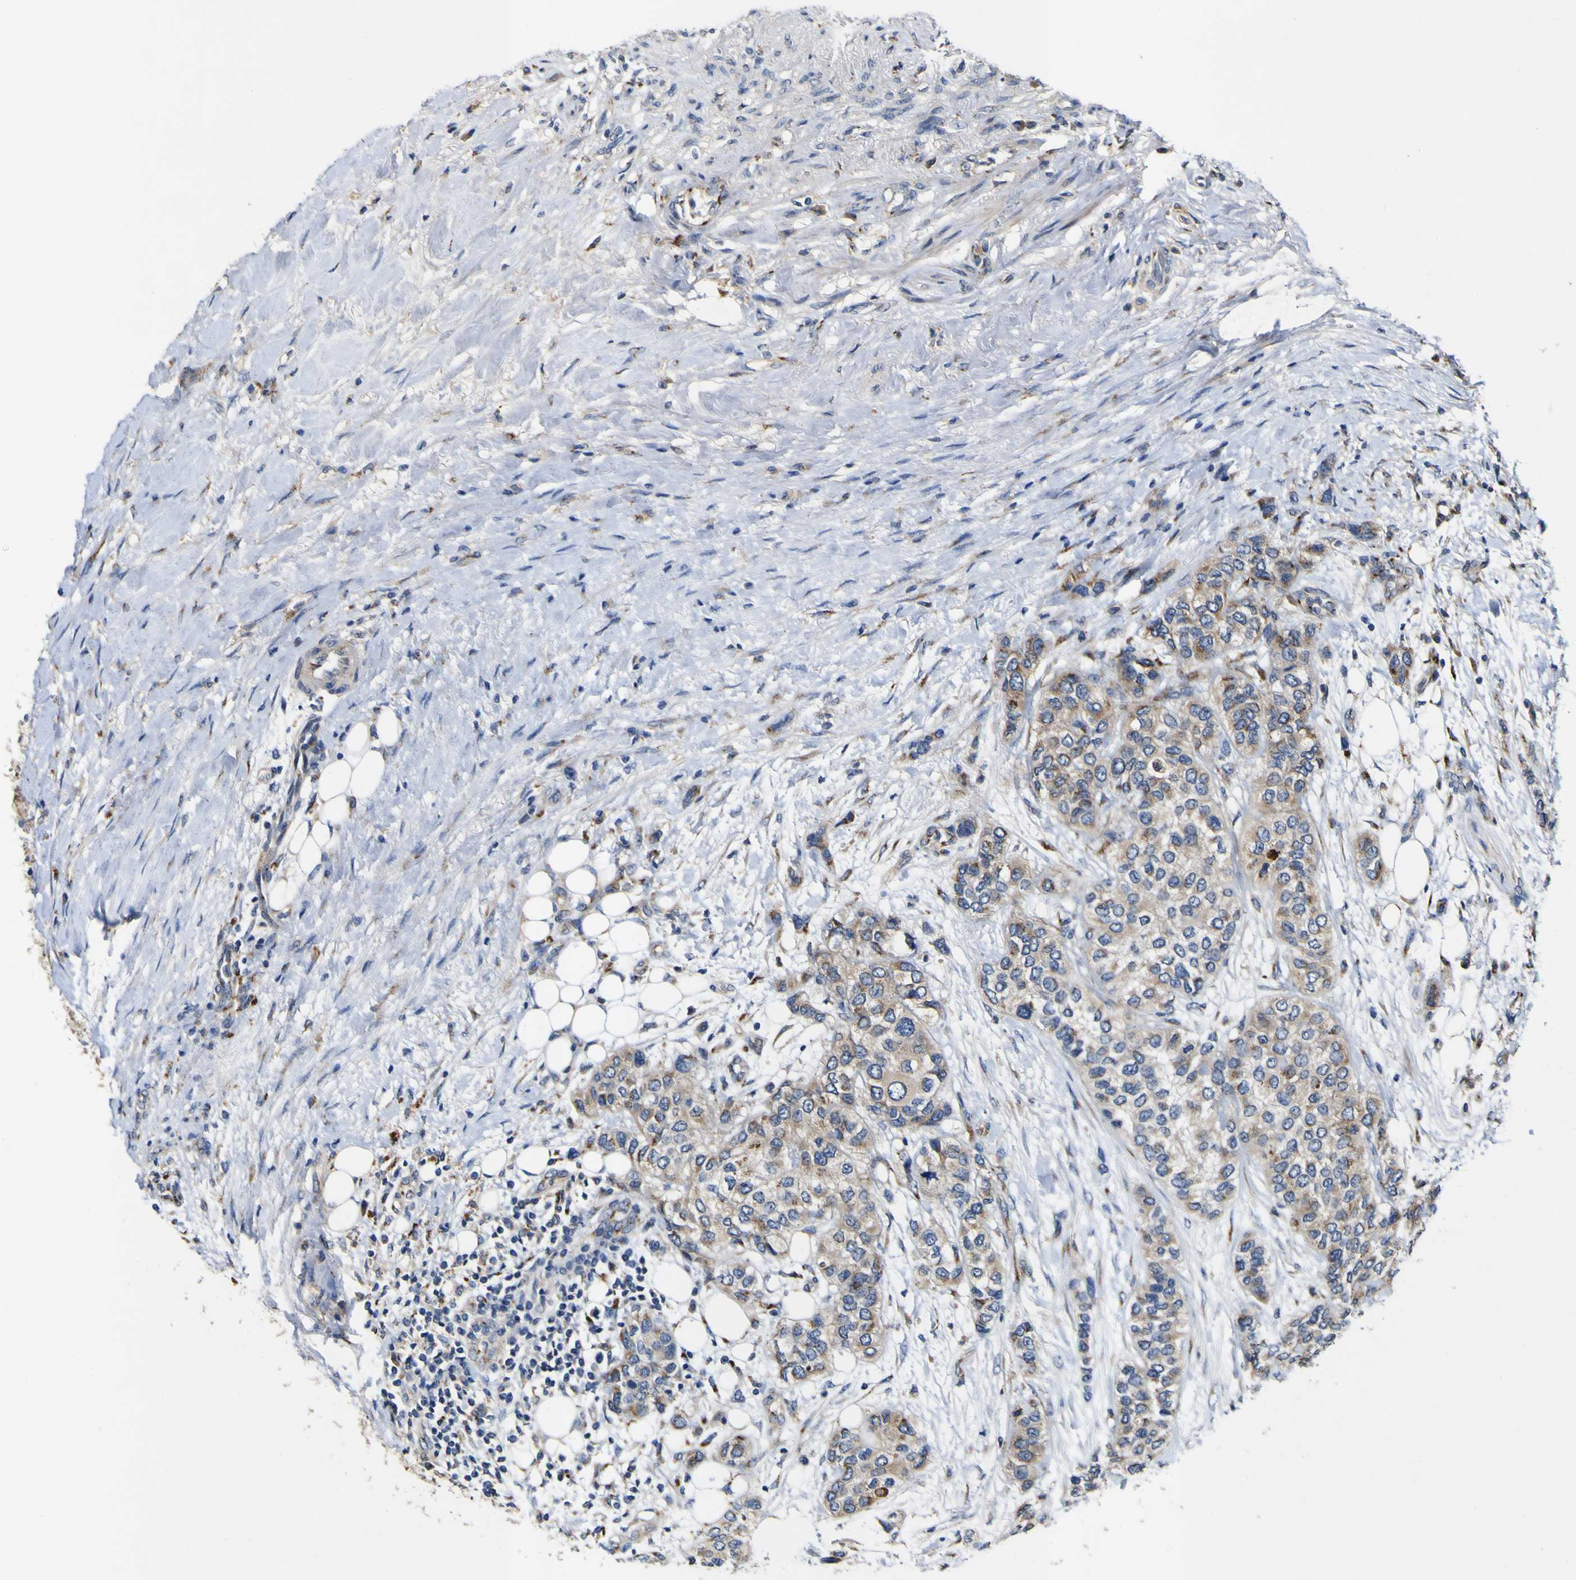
{"staining": {"intensity": "weak", "quantity": ">75%", "location": "cytoplasmic/membranous"}, "tissue": "urothelial cancer", "cell_type": "Tumor cells", "image_type": "cancer", "snomed": [{"axis": "morphology", "description": "Urothelial carcinoma, High grade"}, {"axis": "topography", "description": "Urinary bladder"}], "caption": "This is a micrograph of immunohistochemistry (IHC) staining of urothelial carcinoma (high-grade), which shows weak positivity in the cytoplasmic/membranous of tumor cells.", "gene": "COA1", "patient": {"sex": "female", "age": 56}}